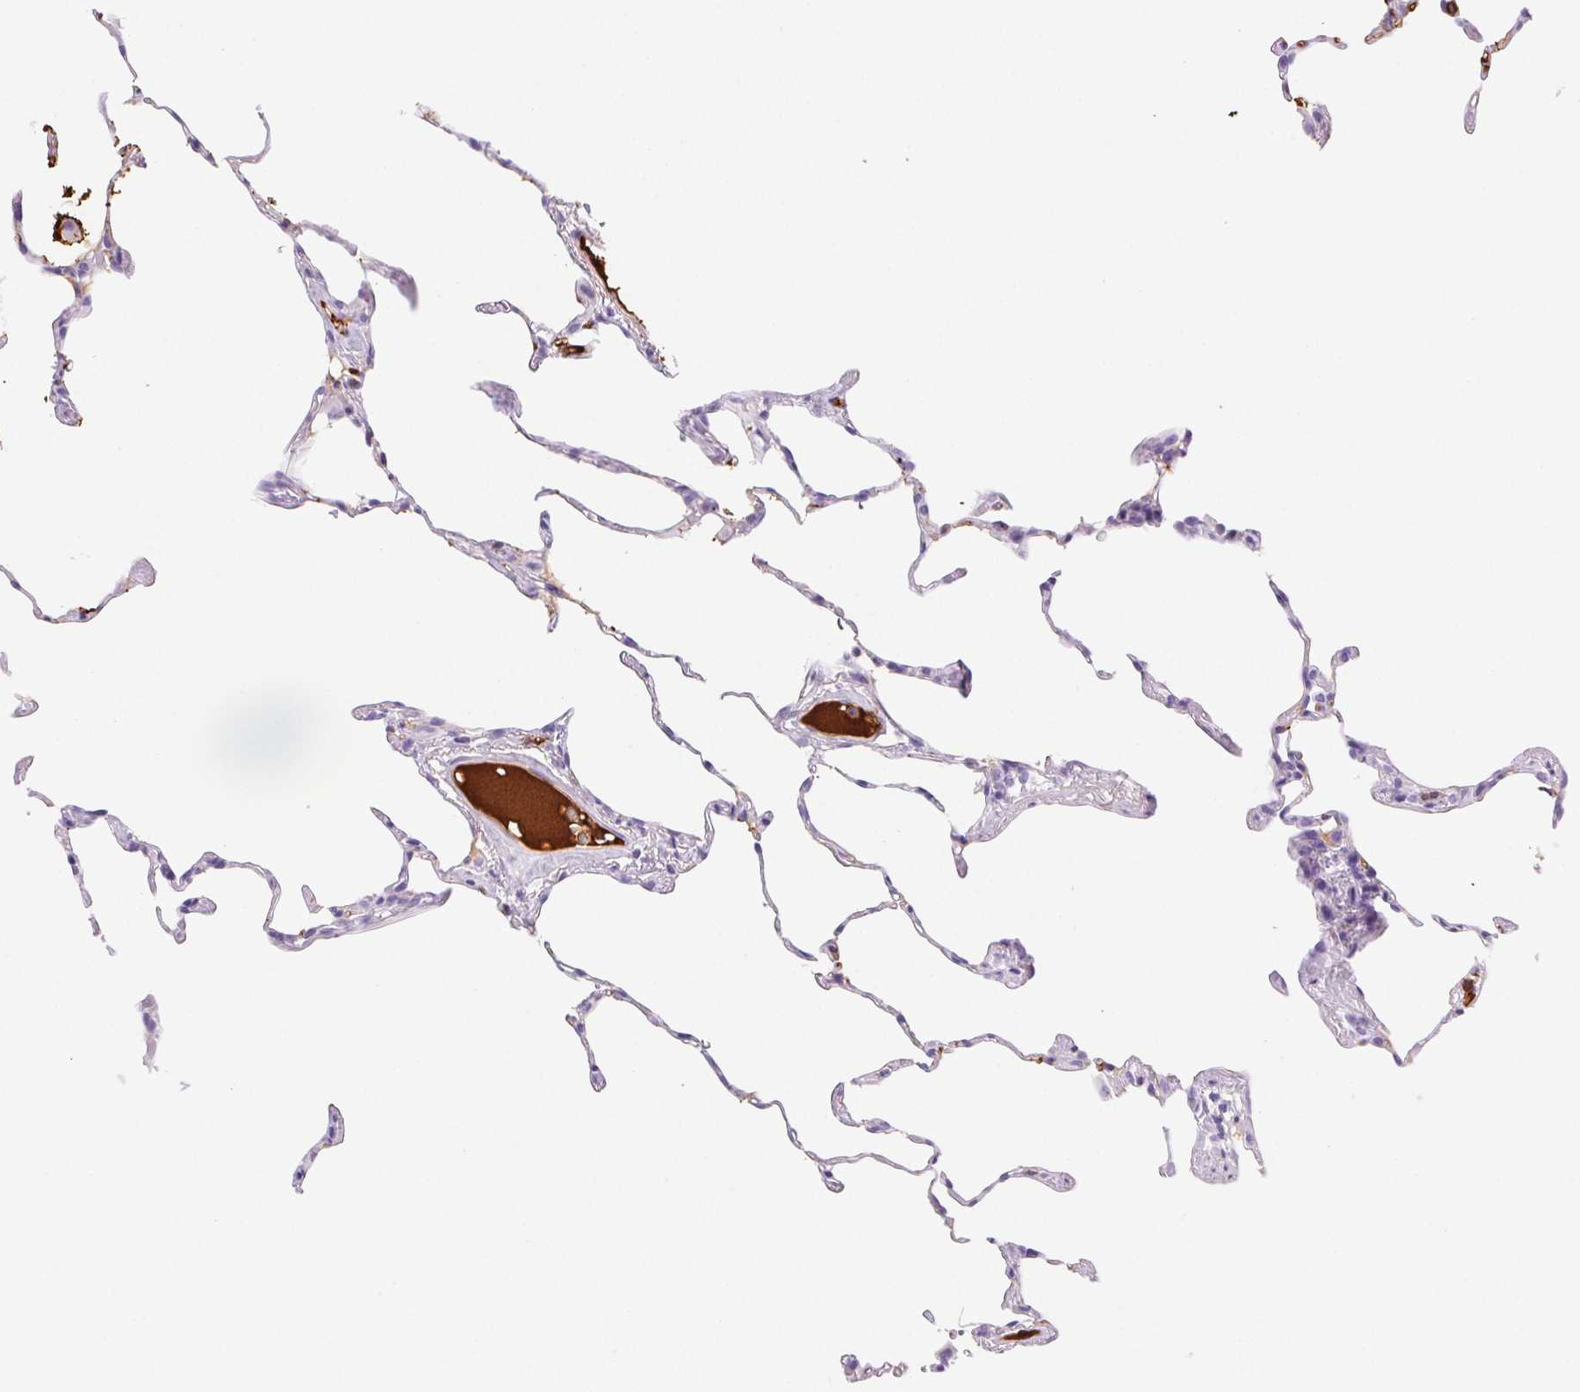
{"staining": {"intensity": "negative", "quantity": "none", "location": "none"}, "tissue": "lung", "cell_type": "Alveolar cells", "image_type": "normal", "snomed": [{"axis": "morphology", "description": "Normal tissue, NOS"}, {"axis": "topography", "description": "Lung"}], "caption": "This is an immunohistochemistry (IHC) photomicrograph of benign human lung. There is no staining in alveolar cells.", "gene": "FGA", "patient": {"sex": "female", "age": 57}}